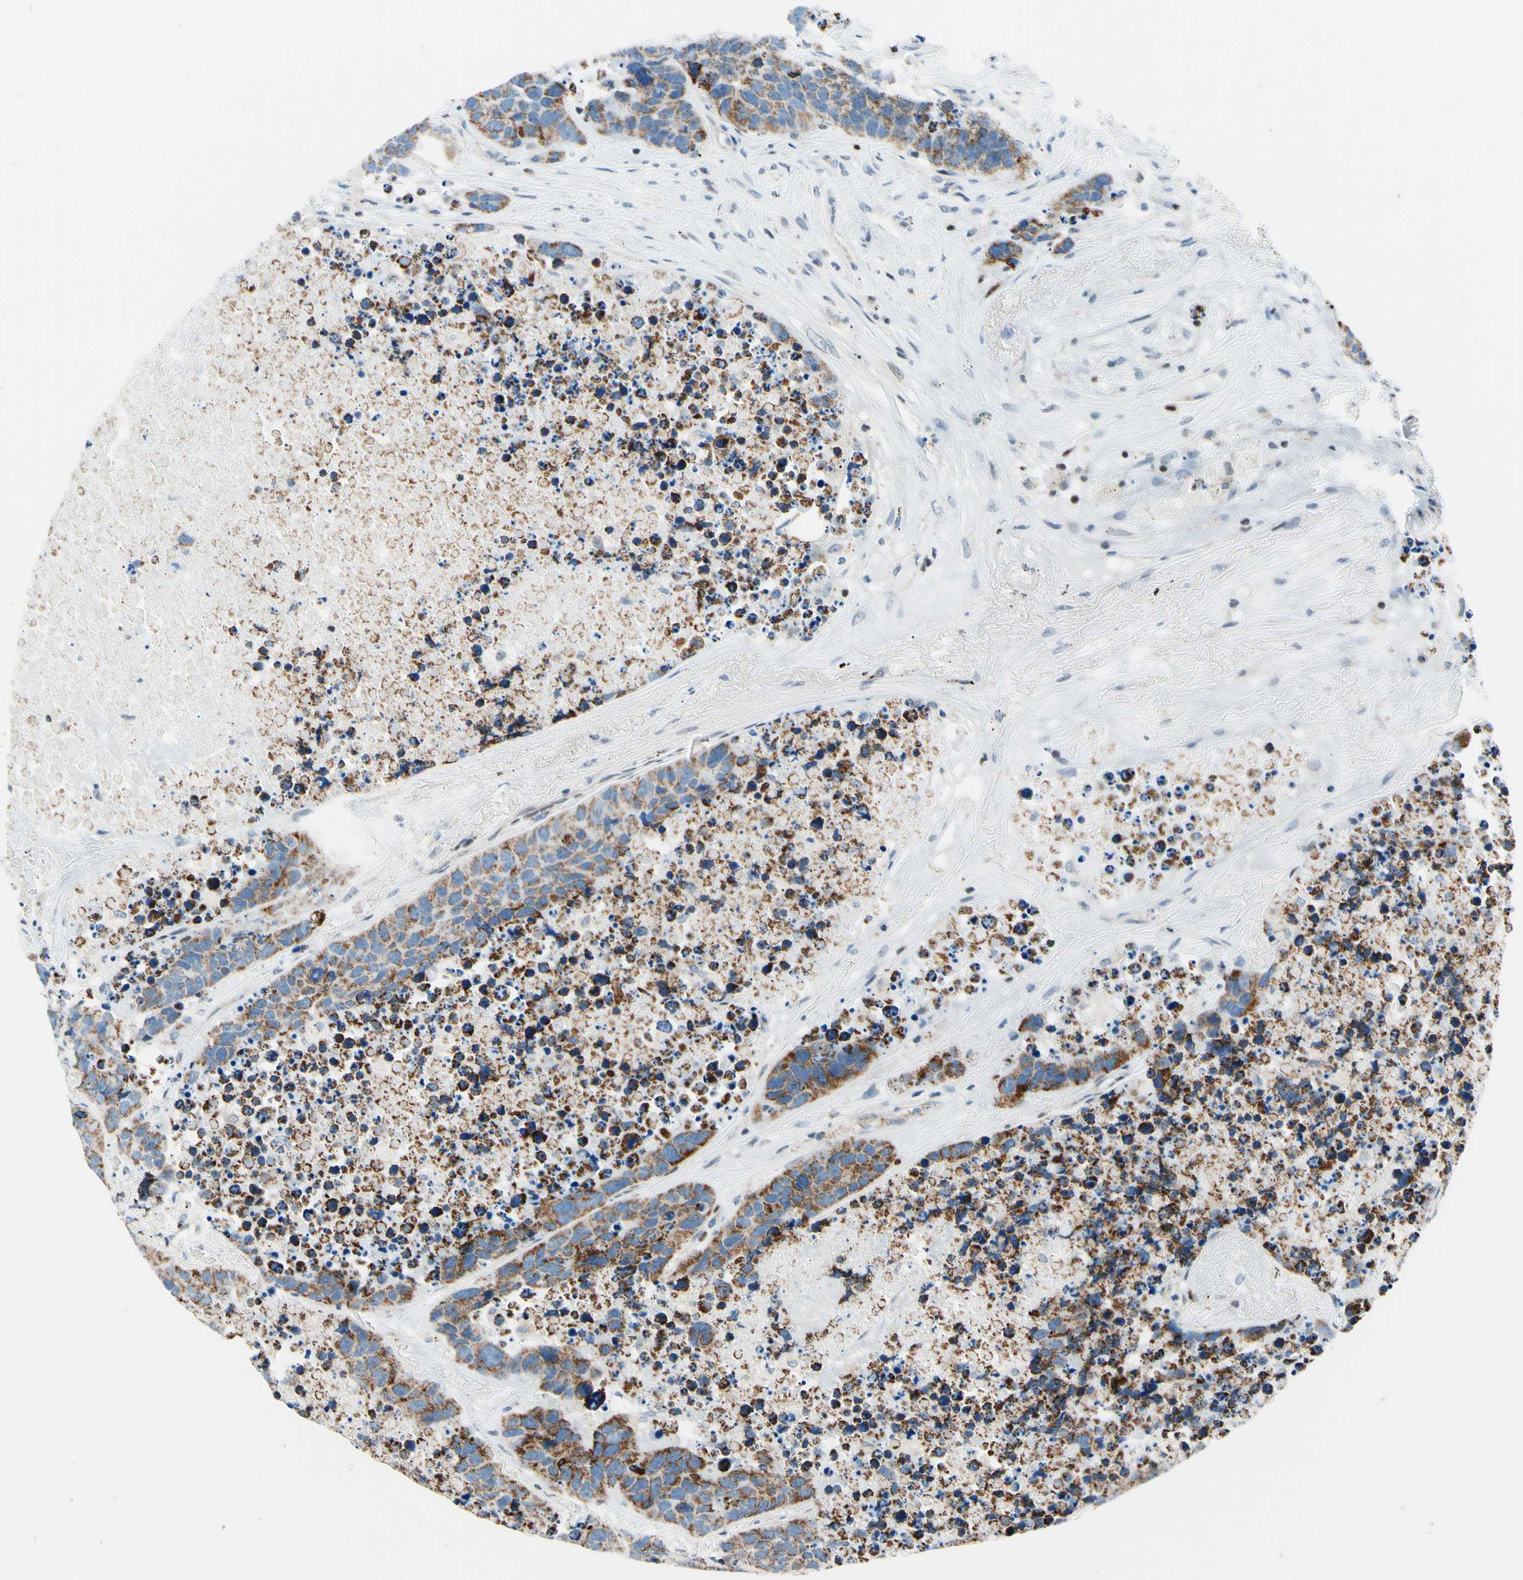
{"staining": {"intensity": "moderate", "quantity": ">75%", "location": "cytoplasmic/membranous"}, "tissue": "carcinoid", "cell_type": "Tumor cells", "image_type": "cancer", "snomed": [{"axis": "morphology", "description": "Carcinoid, malignant, NOS"}, {"axis": "topography", "description": "Lung"}], "caption": "Protein analysis of malignant carcinoid tissue displays moderate cytoplasmic/membranous positivity in approximately >75% of tumor cells.", "gene": "CBX7", "patient": {"sex": "male", "age": 60}}